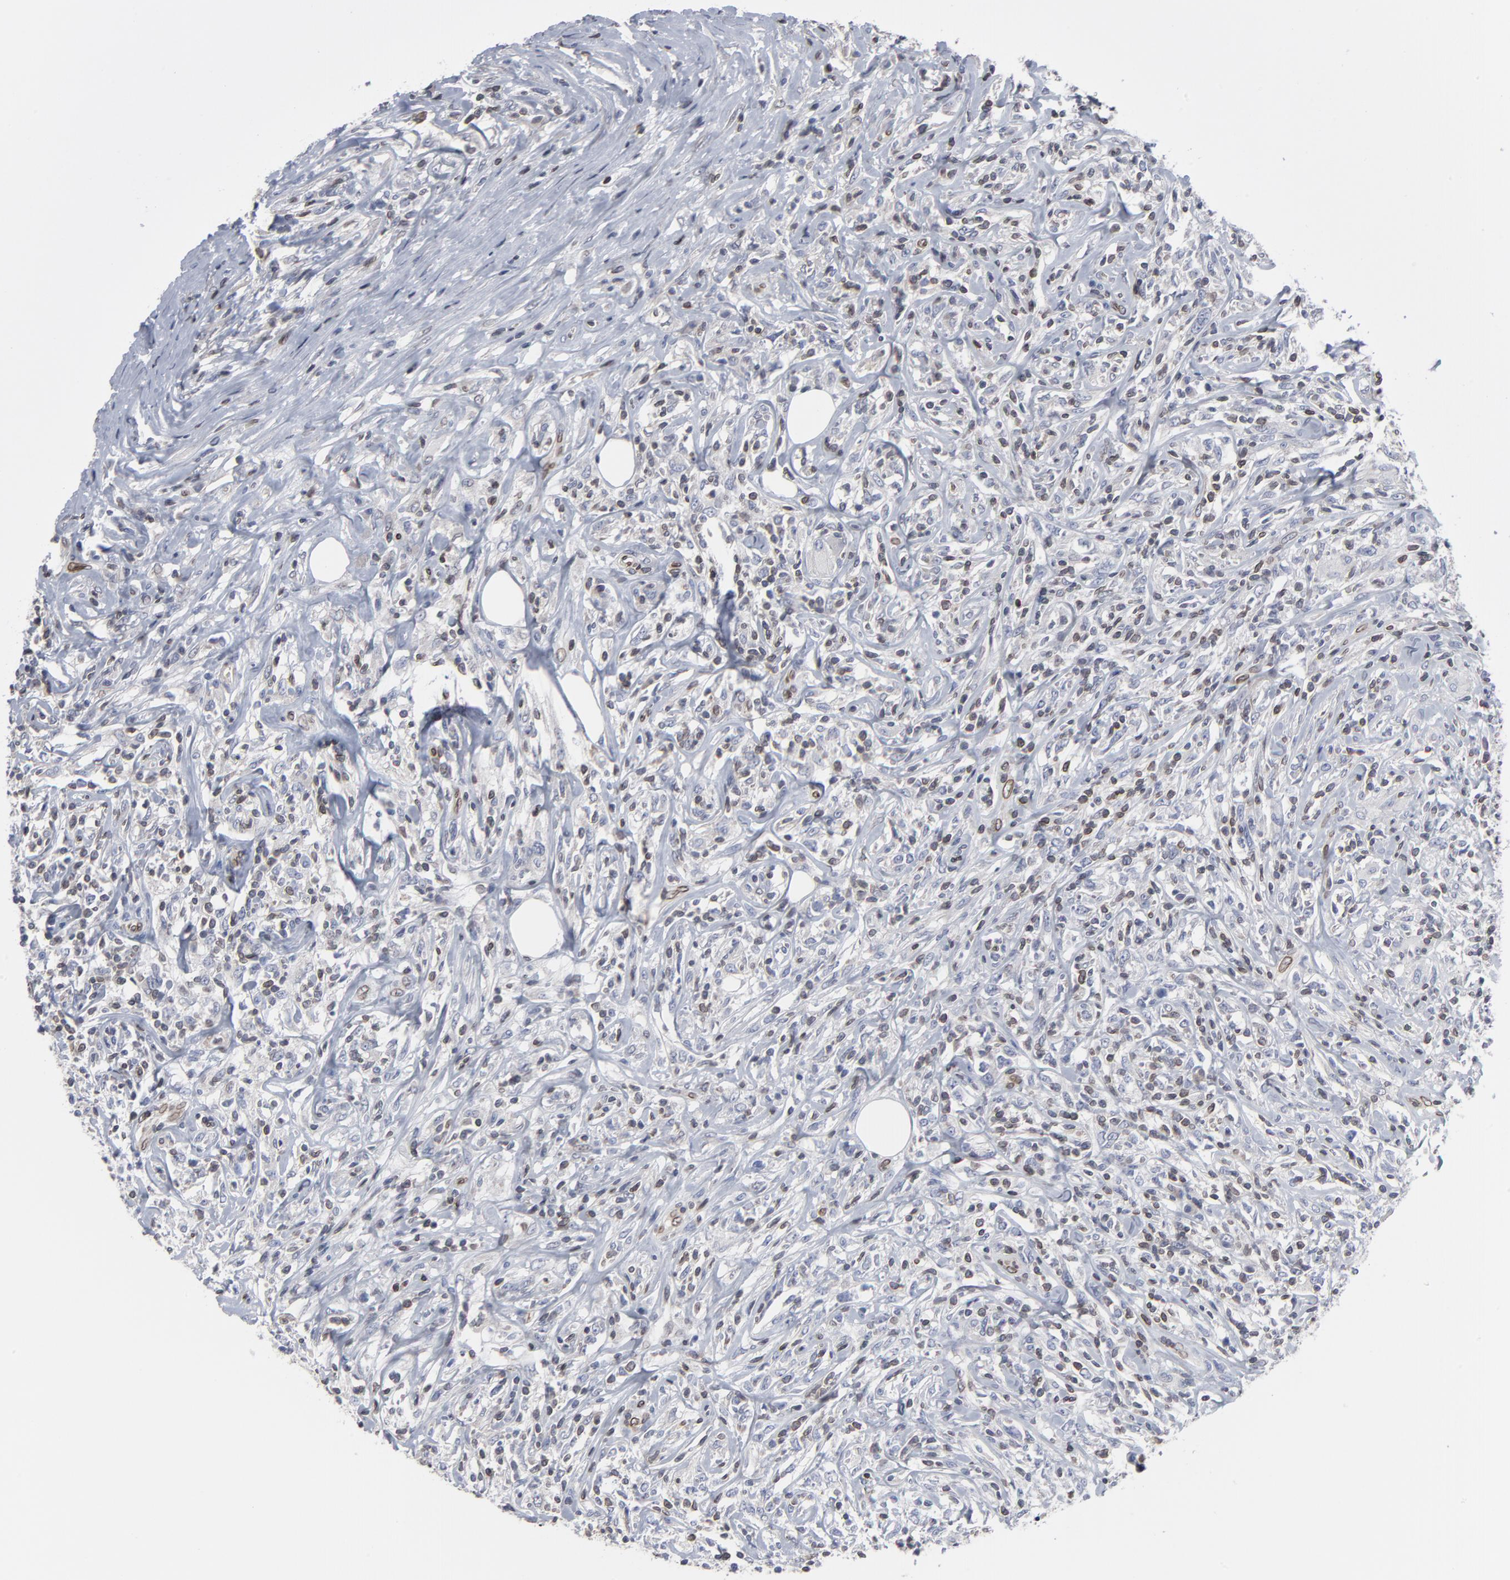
{"staining": {"intensity": "moderate", "quantity": ">75%", "location": "nuclear"}, "tissue": "lymphoma", "cell_type": "Tumor cells", "image_type": "cancer", "snomed": [{"axis": "morphology", "description": "Malignant lymphoma, non-Hodgkin's type, High grade"}, {"axis": "topography", "description": "Lymph node"}], "caption": "Moderate nuclear positivity for a protein is present in approximately >75% of tumor cells of high-grade malignant lymphoma, non-Hodgkin's type using immunohistochemistry.", "gene": "SYNE2", "patient": {"sex": "female", "age": 84}}